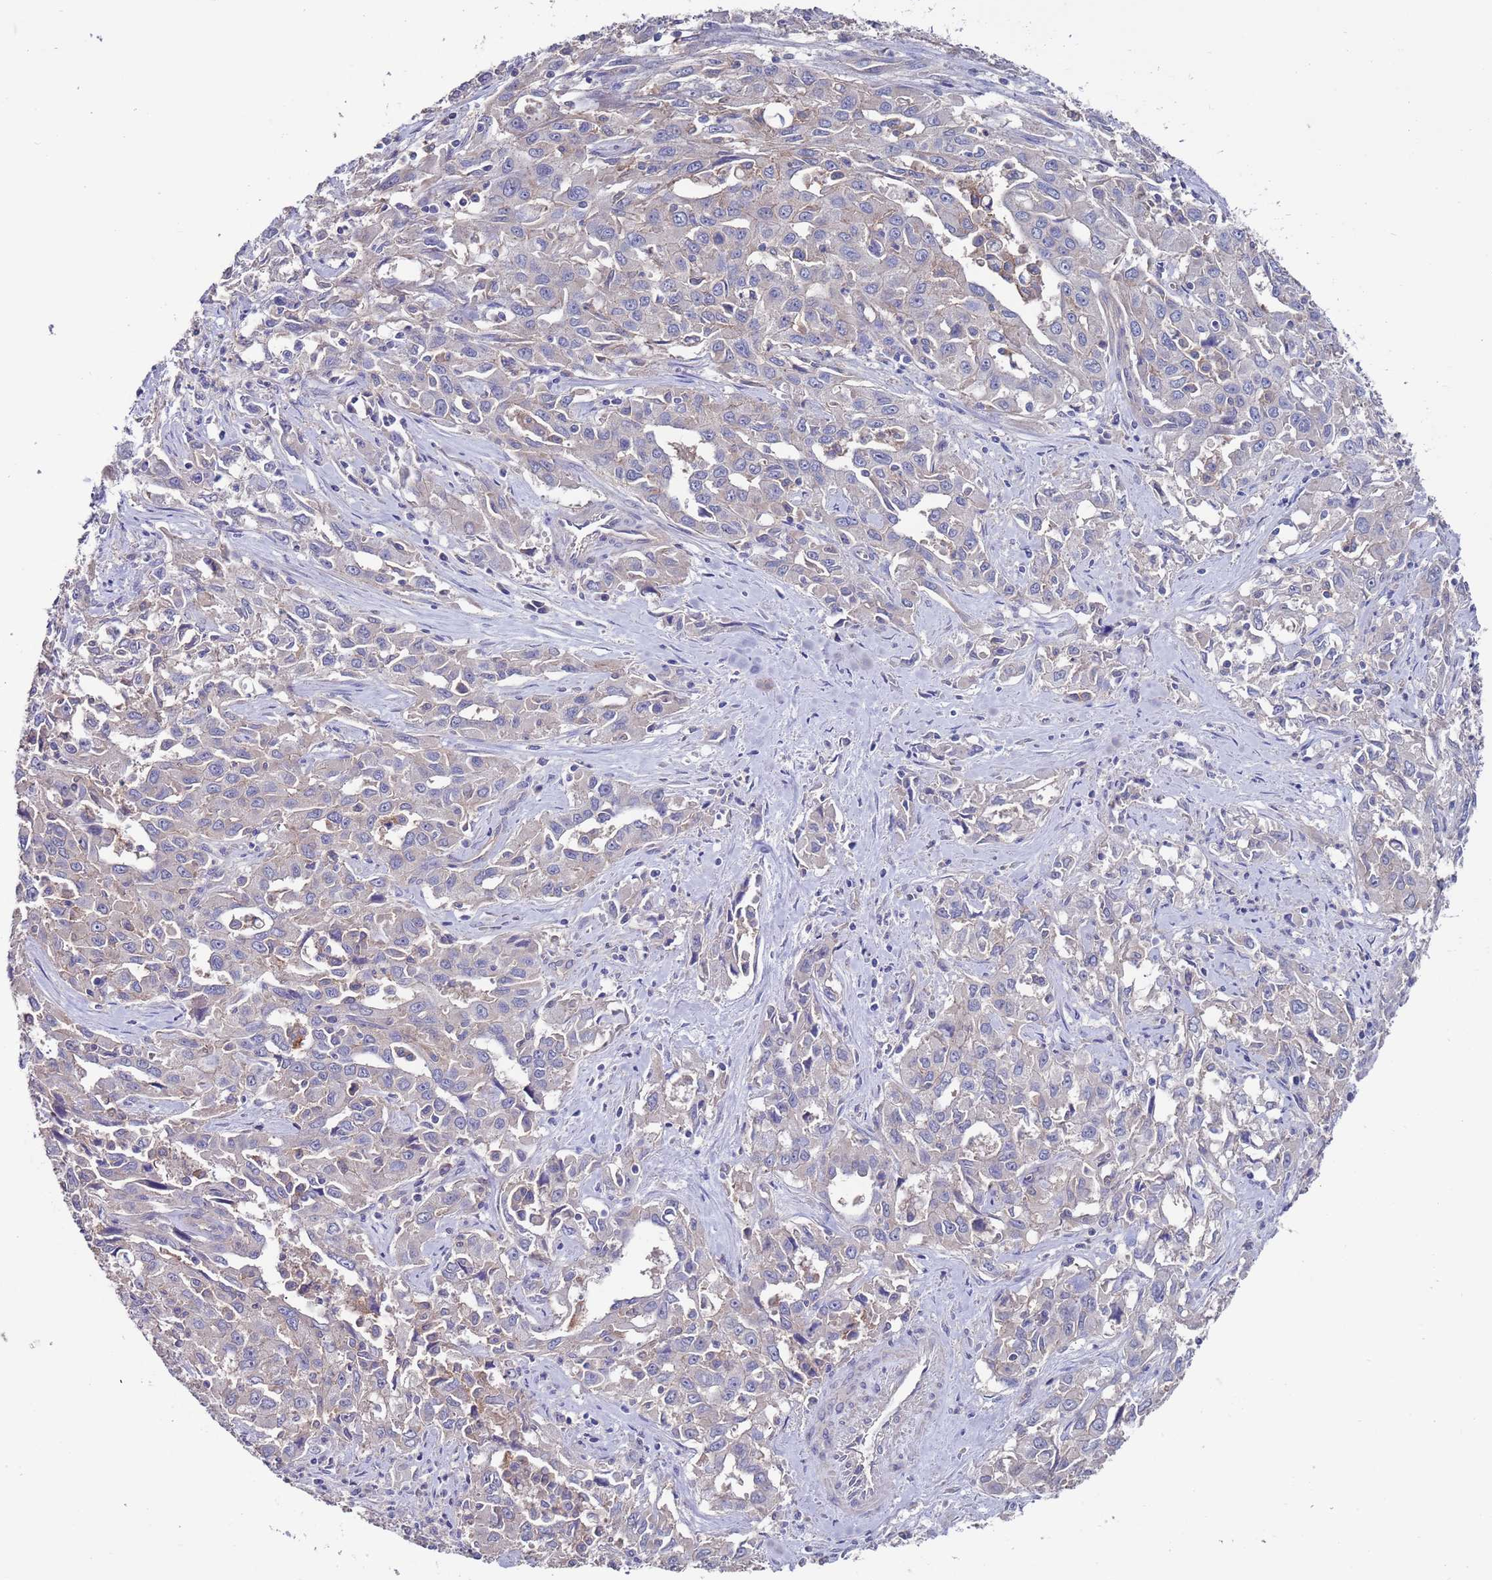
{"staining": {"intensity": "negative", "quantity": "none", "location": "none"}, "tissue": "liver cancer", "cell_type": "Tumor cells", "image_type": "cancer", "snomed": [{"axis": "morphology", "description": "Carcinoma, Hepatocellular, NOS"}, {"axis": "topography", "description": "Liver"}], "caption": "Tumor cells are negative for protein expression in human hepatocellular carcinoma (liver). (Immunohistochemistry, brightfield microscopy, high magnification).", "gene": "KRTCAP3", "patient": {"sex": "male", "age": 63}}